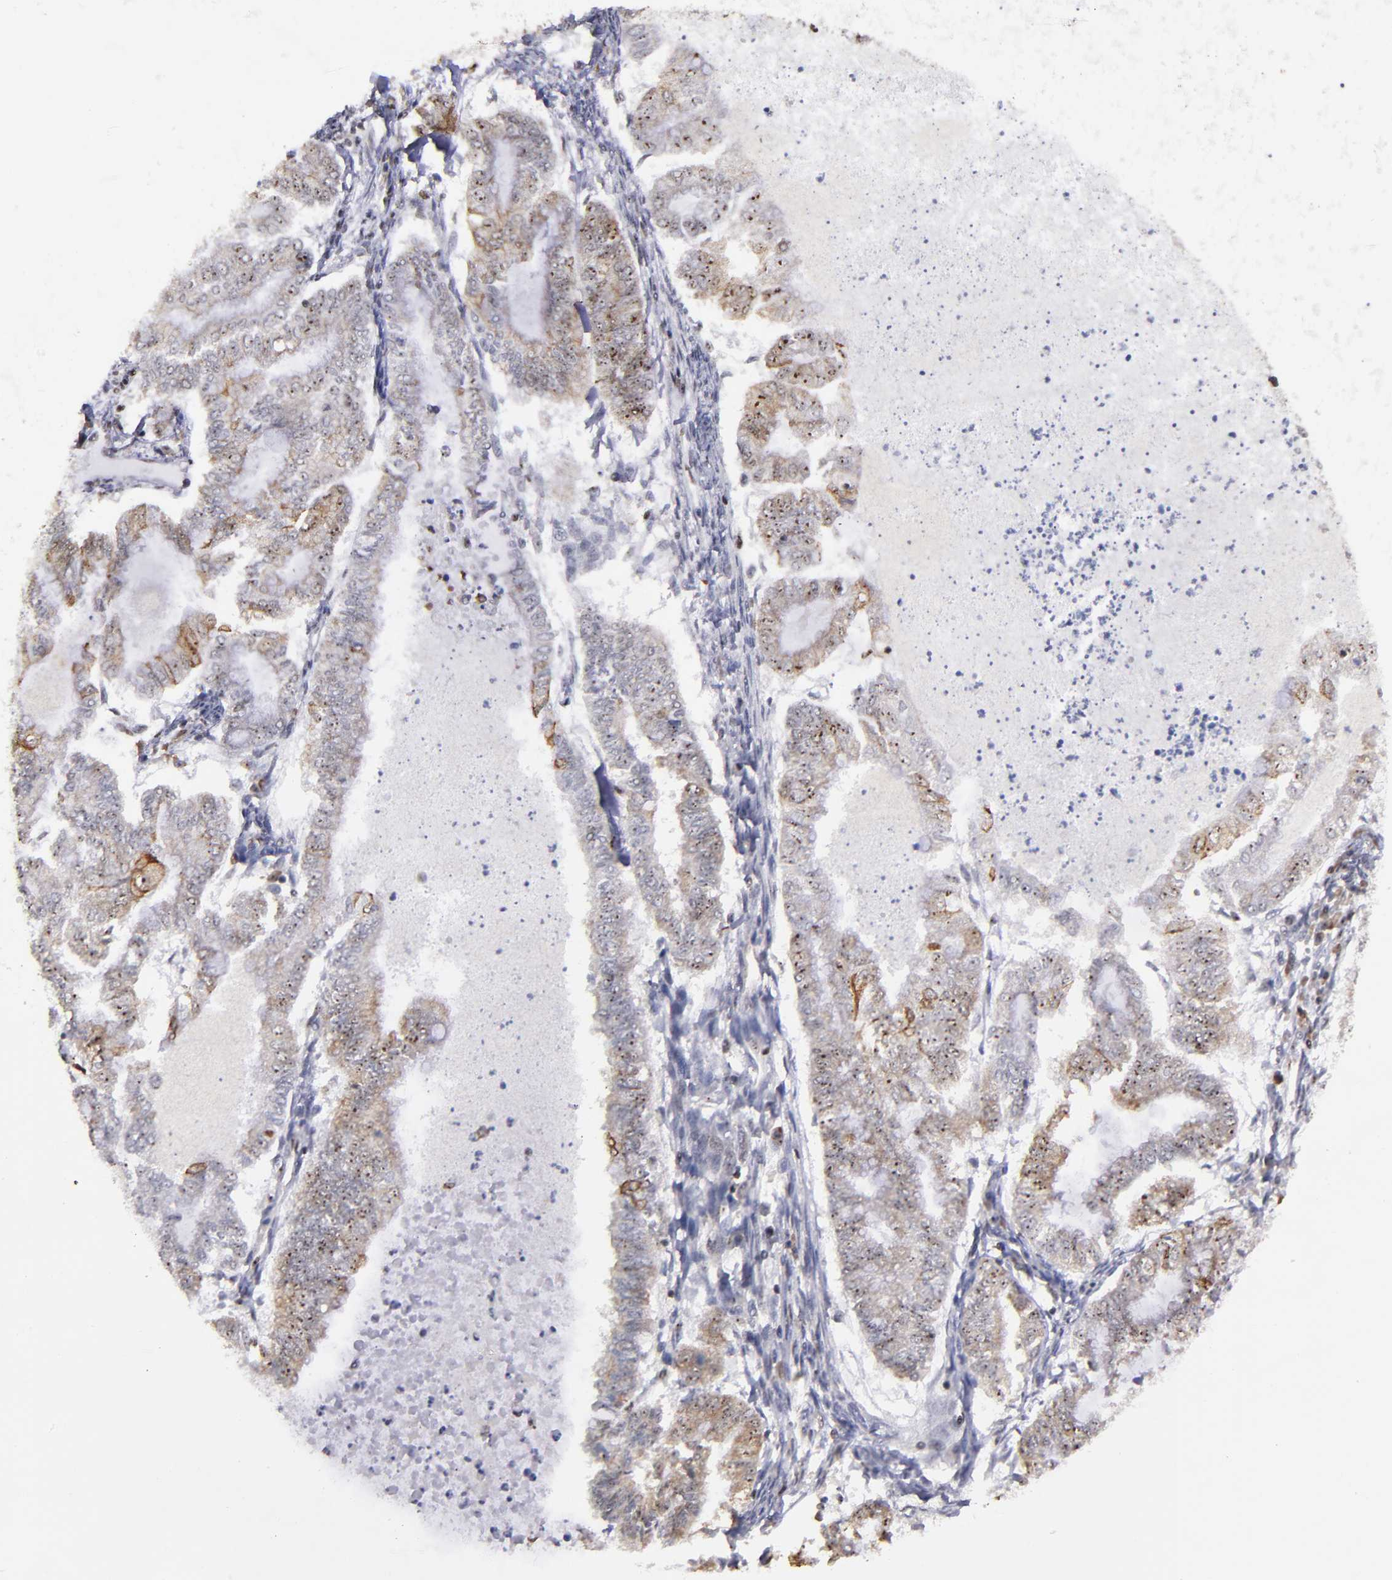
{"staining": {"intensity": "moderate", "quantity": "<25%", "location": "cytoplasmic/membranous,nuclear"}, "tissue": "endometrial cancer", "cell_type": "Tumor cells", "image_type": "cancer", "snomed": [{"axis": "morphology", "description": "Adenocarcinoma, NOS"}, {"axis": "topography", "description": "Endometrium"}], "caption": "Immunohistochemical staining of endometrial adenocarcinoma reveals low levels of moderate cytoplasmic/membranous and nuclear protein staining in approximately <25% of tumor cells.", "gene": "DDX24", "patient": {"sex": "female", "age": 79}}